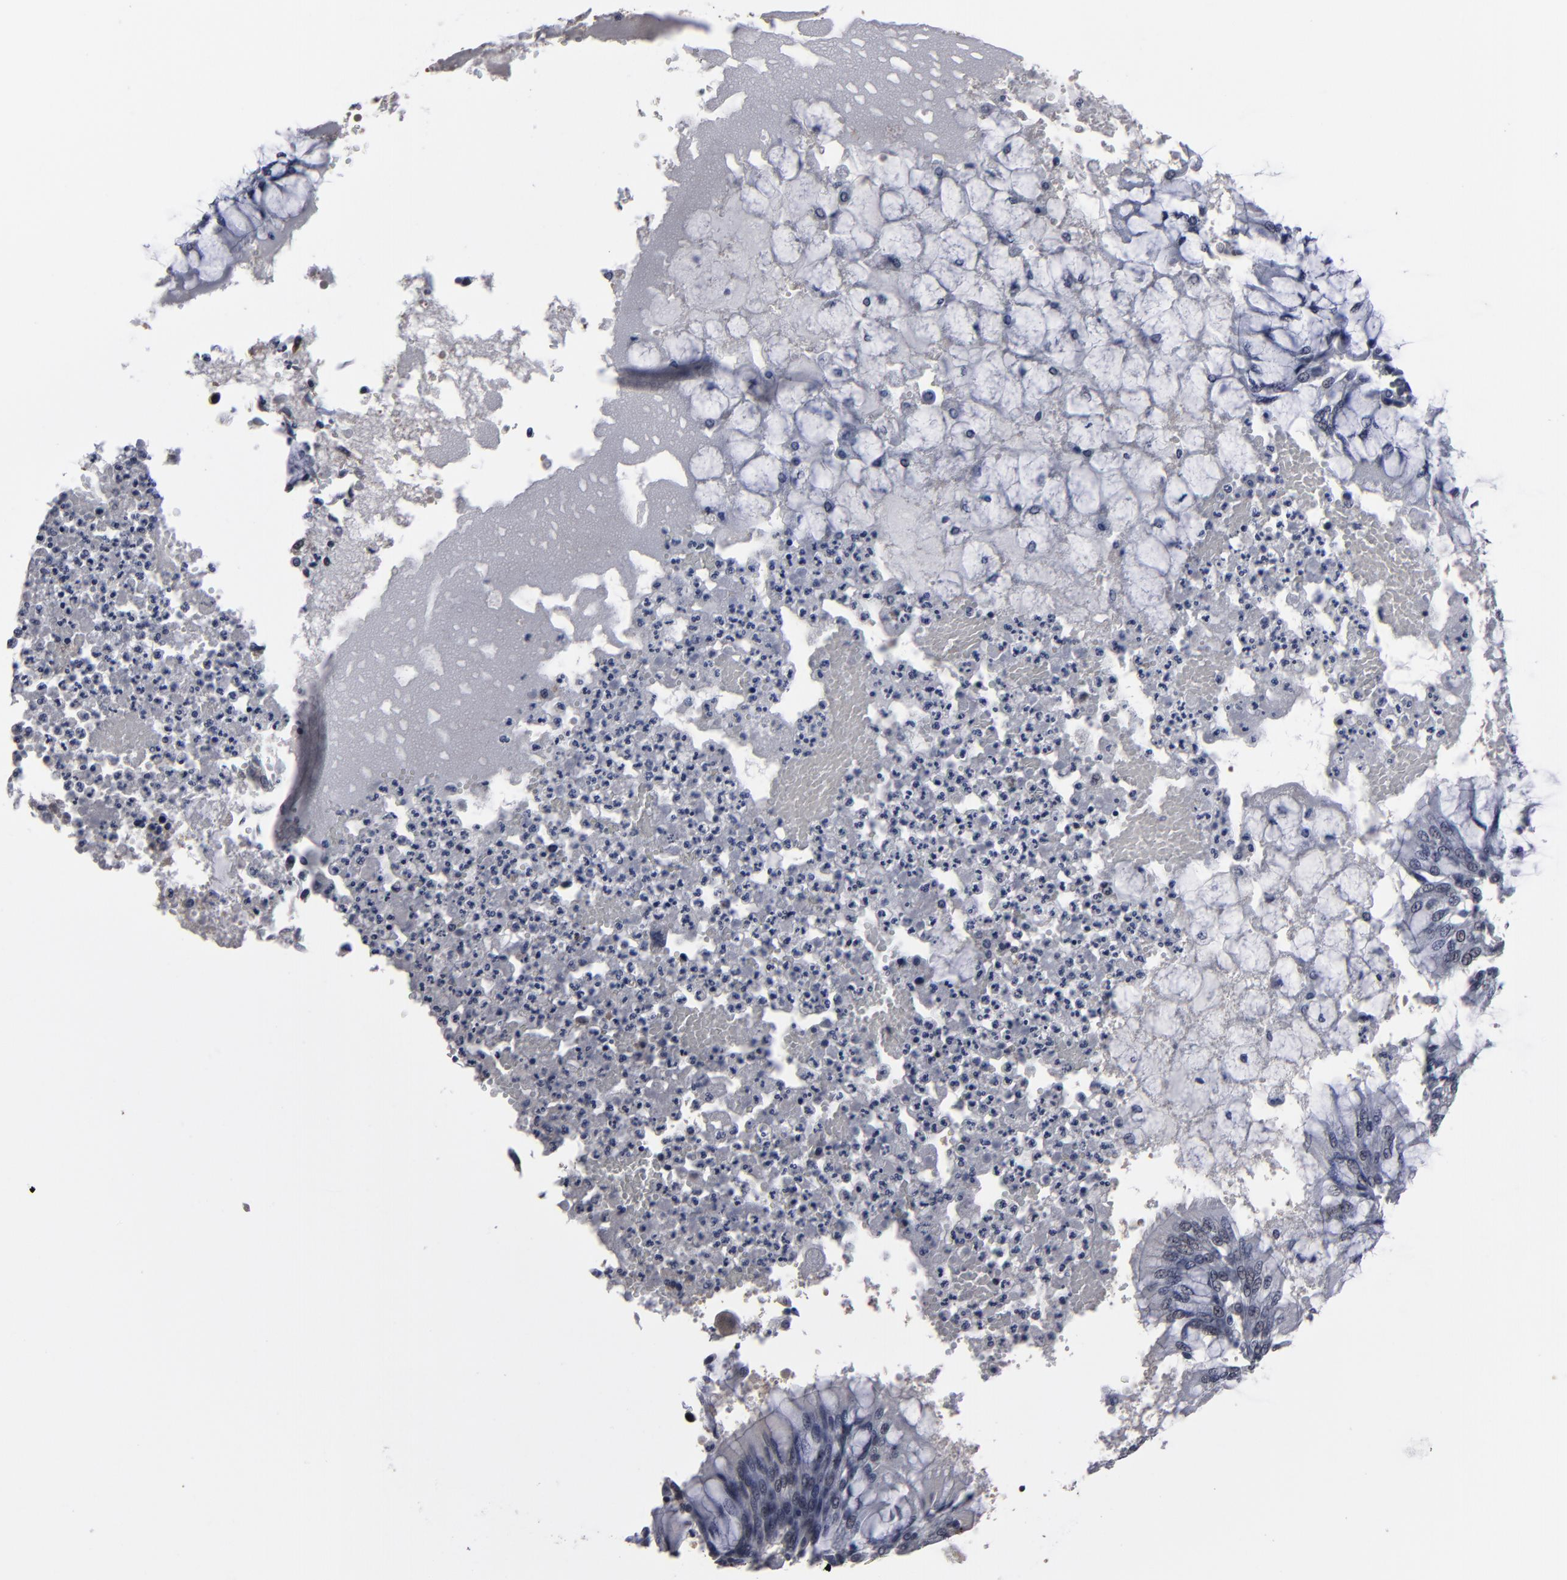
{"staining": {"intensity": "negative", "quantity": "none", "location": "none"}, "tissue": "bronchus", "cell_type": "Respiratory epithelial cells", "image_type": "normal", "snomed": [{"axis": "morphology", "description": "Normal tissue, NOS"}, {"axis": "topography", "description": "Cartilage tissue"}, {"axis": "topography", "description": "Bronchus"}, {"axis": "topography", "description": "Lung"}], "caption": "DAB immunohistochemical staining of benign bronchus displays no significant positivity in respiratory epithelial cells.", "gene": "SSRP1", "patient": {"sex": "female", "age": 49}}